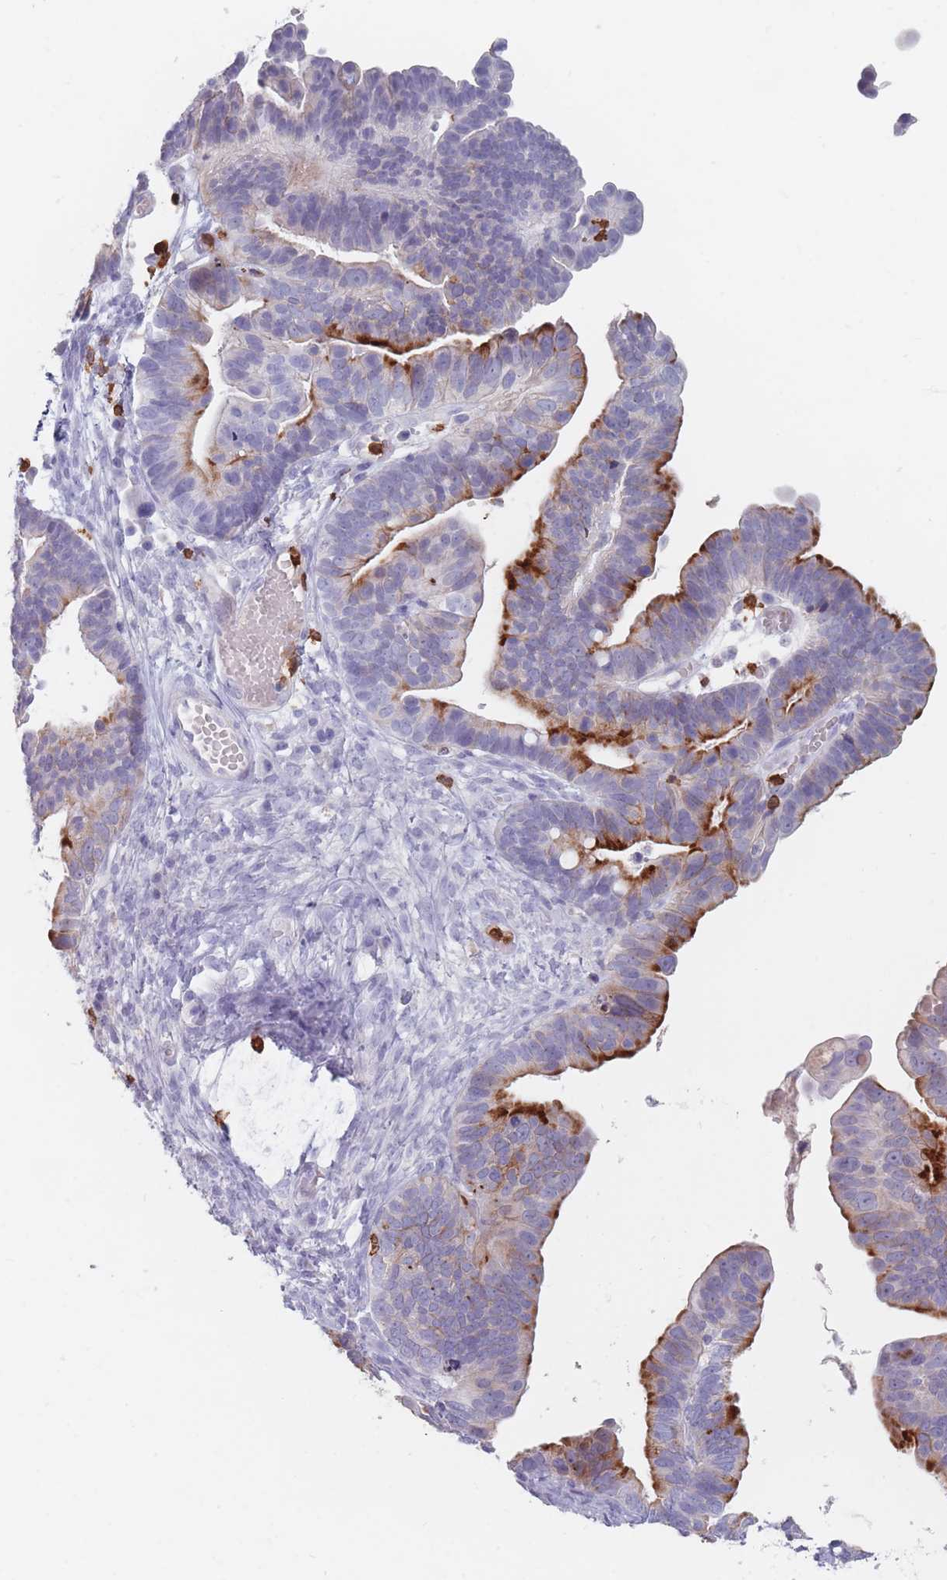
{"staining": {"intensity": "strong", "quantity": "<25%", "location": "cytoplasmic/membranous"}, "tissue": "ovarian cancer", "cell_type": "Tumor cells", "image_type": "cancer", "snomed": [{"axis": "morphology", "description": "Cystadenocarcinoma, serous, NOS"}, {"axis": "topography", "description": "Ovary"}], "caption": "Immunohistochemistry micrograph of human serous cystadenocarcinoma (ovarian) stained for a protein (brown), which exhibits medium levels of strong cytoplasmic/membranous positivity in approximately <25% of tumor cells.", "gene": "ATP1A3", "patient": {"sex": "female", "age": 56}}